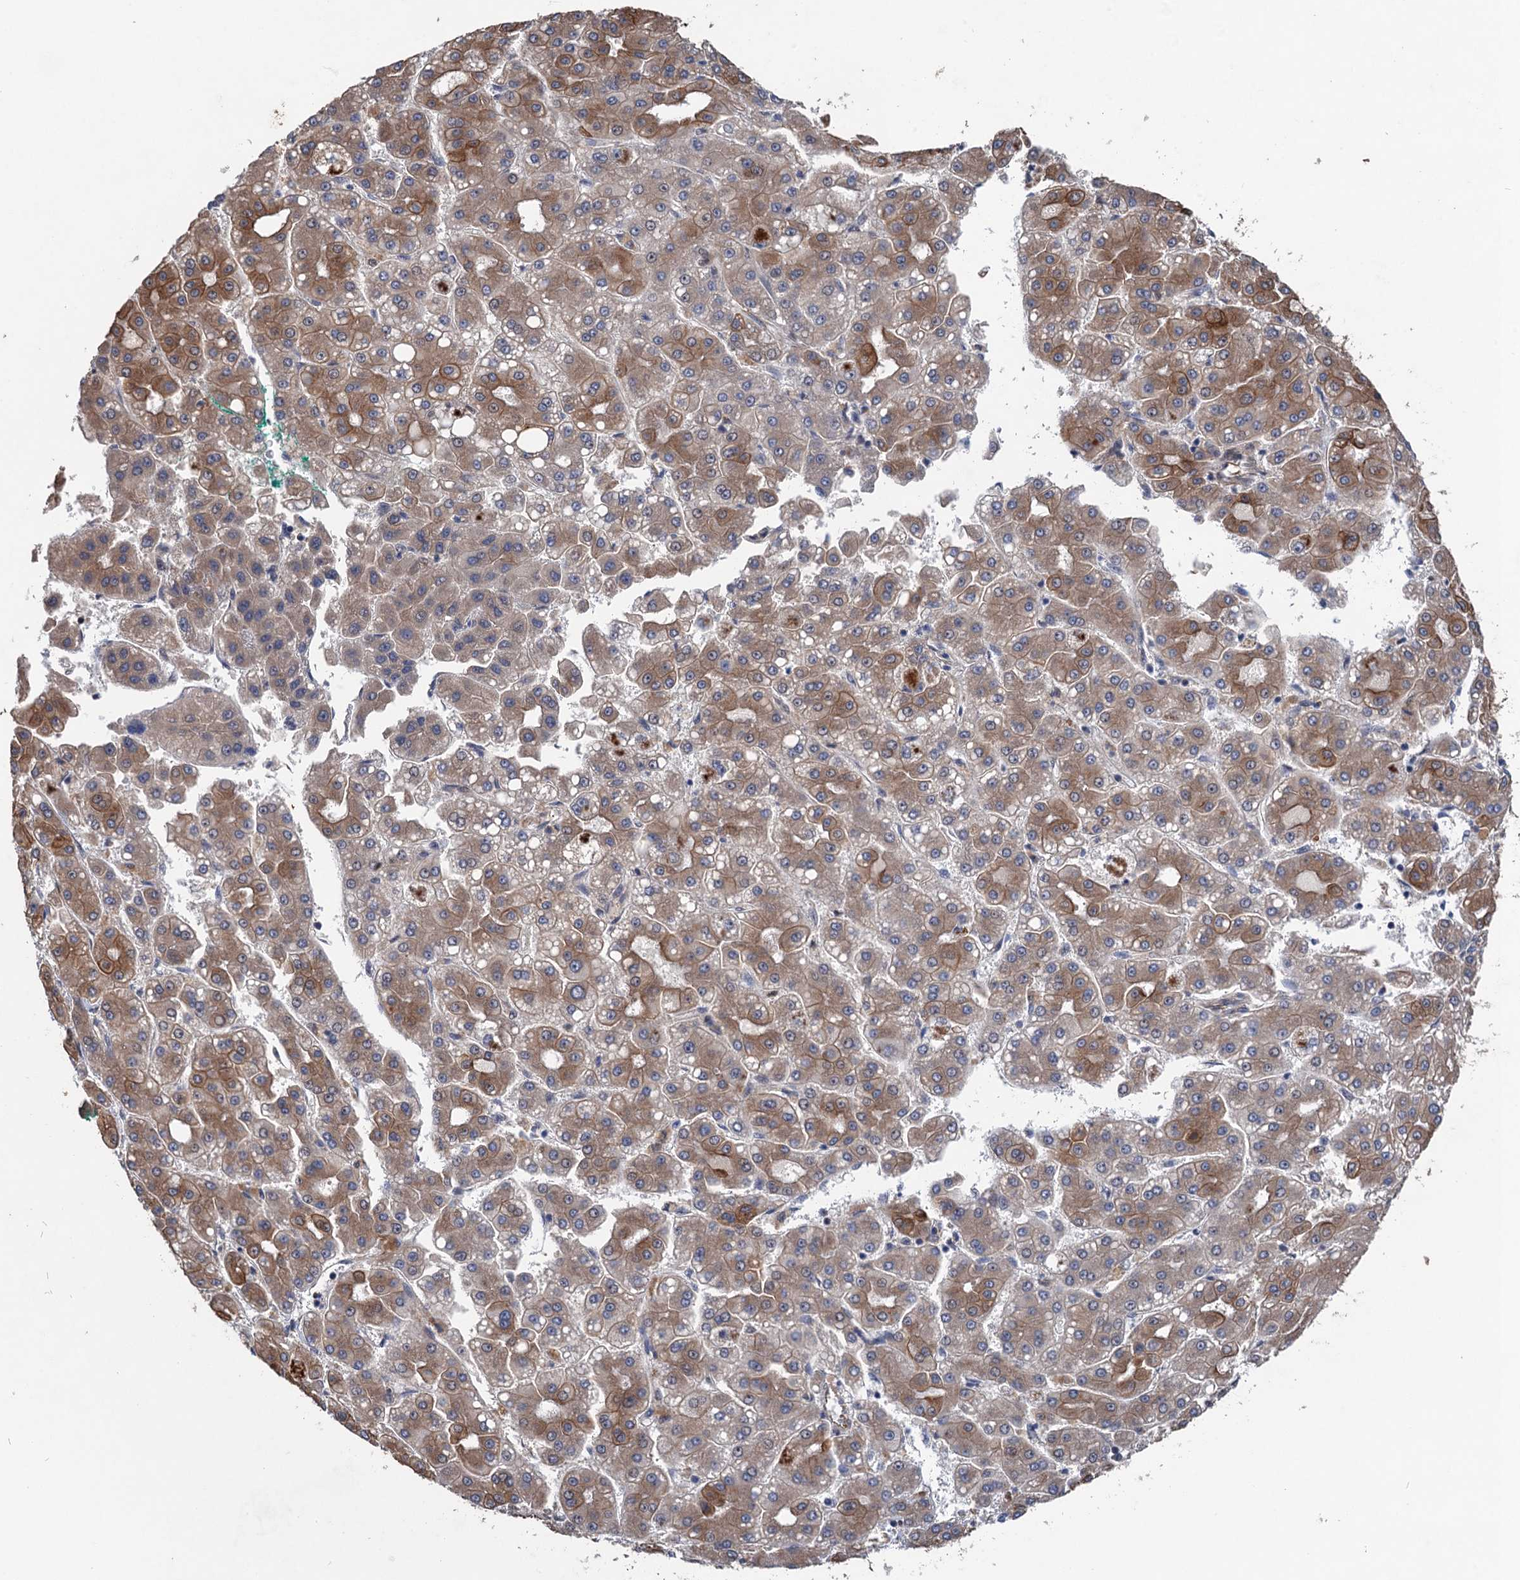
{"staining": {"intensity": "moderate", "quantity": ">75%", "location": "cytoplasmic/membranous"}, "tissue": "liver cancer", "cell_type": "Tumor cells", "image_type": "cancer", "snomed": [{"axis": "morphology", "description": "Carcinoma, Hepatocellular, NOS"}, {"axis": "topography", "description": "Liver"}], "caption": "This histopathology image displays immunohistochemistry staining of human liver cancer (hepatocellular carcinoma), with medium moderate cytoplasmic/membranous expression in approximately >75% of tumor cells.", "gene": "TTC31", "patient": {"sex": "male", "age": 65}}